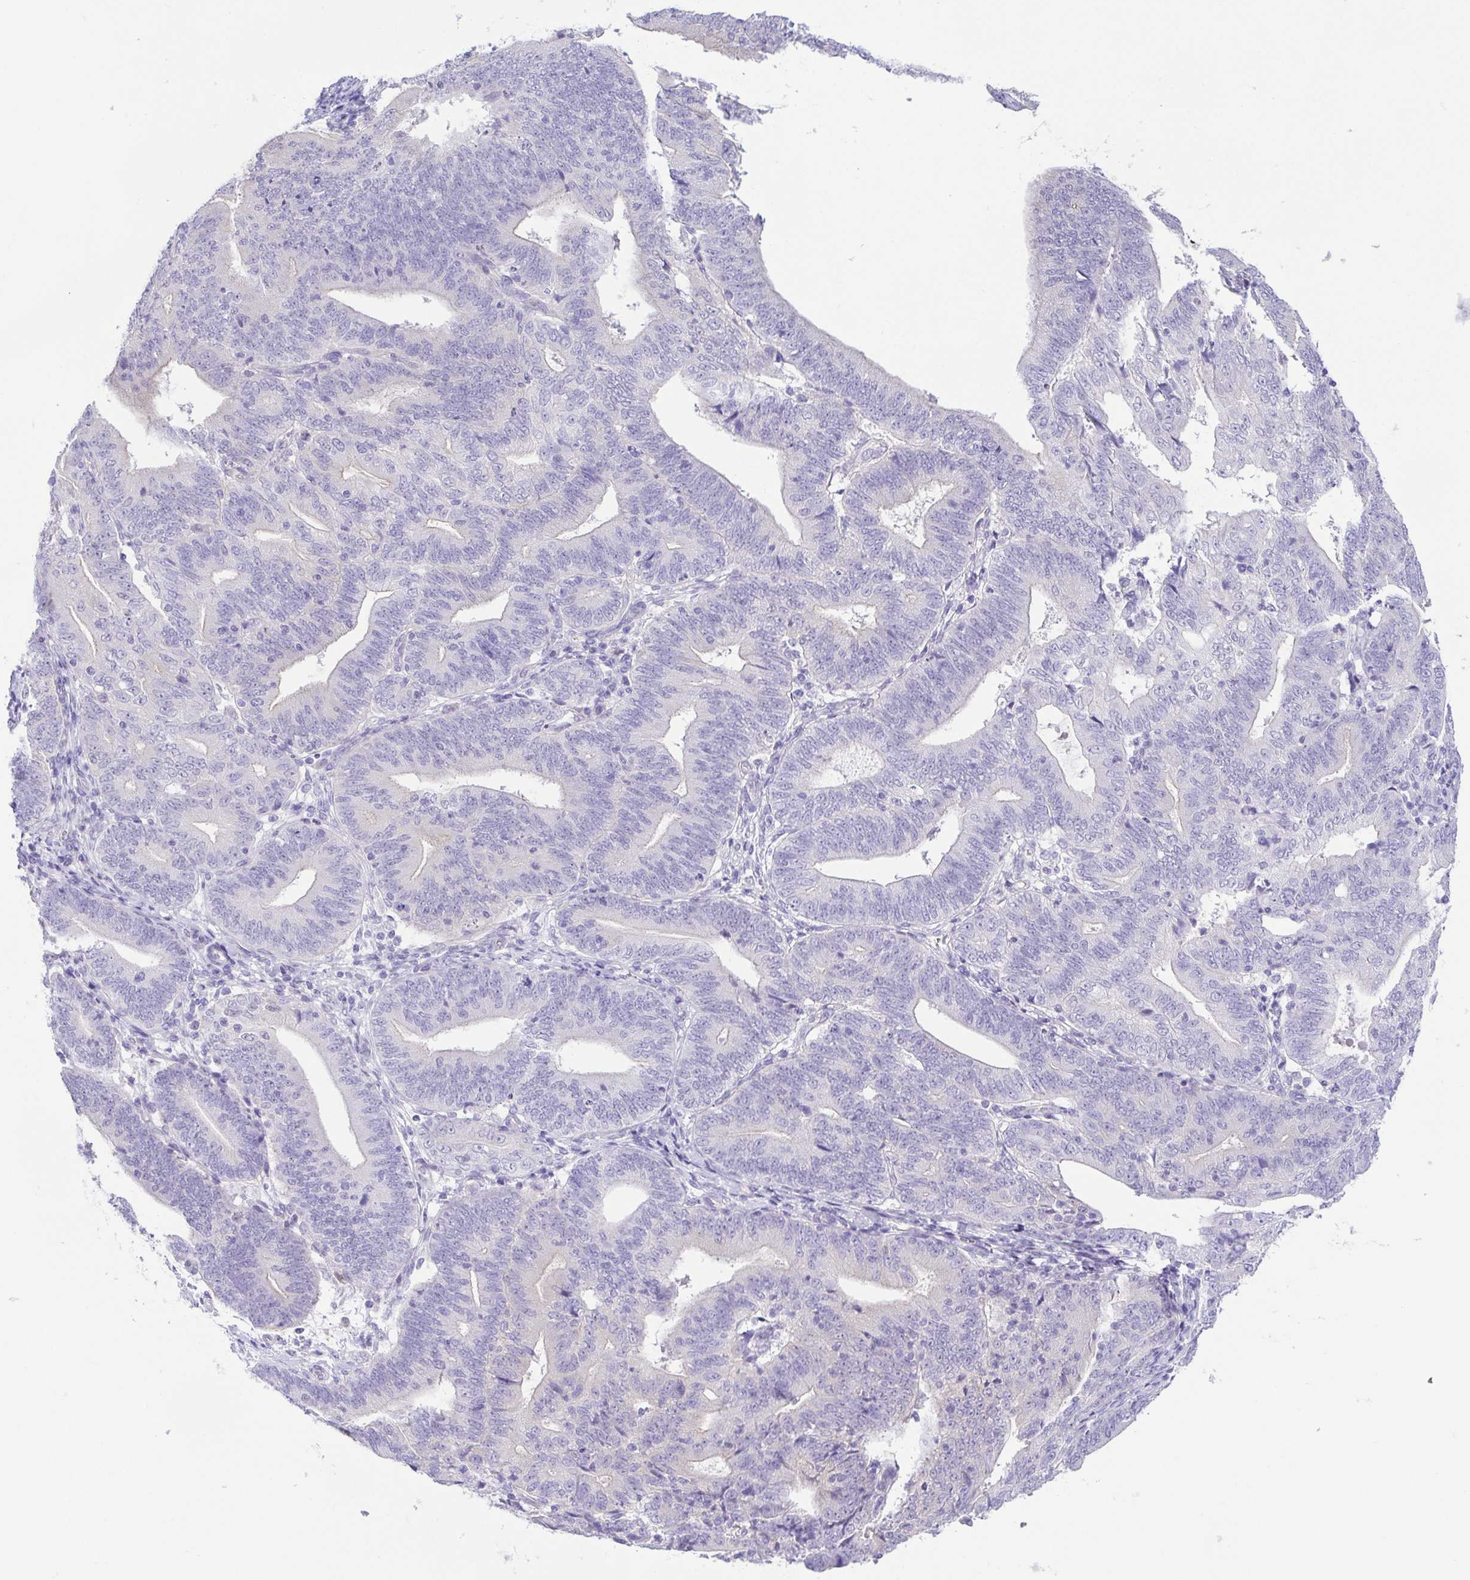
{"staining": {"intensity": "negative", "quantity": "none", "location": "none"}, "tissue": "endometrial cancer", "cell_type": "Tumor cells", "image_type": "cancer", "snomed": [{"axis": "morphology", "description": "Adenocarcinoma, NOS"}, {"axis": "topography", "description": "Endometrium"}], "caption": "Micrograph shows no protein staining in tumor cells of endometrial cancer tissue. (Brightfield microscopy of DAB immunohistochemistry (IHC) at high magnification).", "gene": "EPB42", "patient": {"sex": "female", "age": 70}}